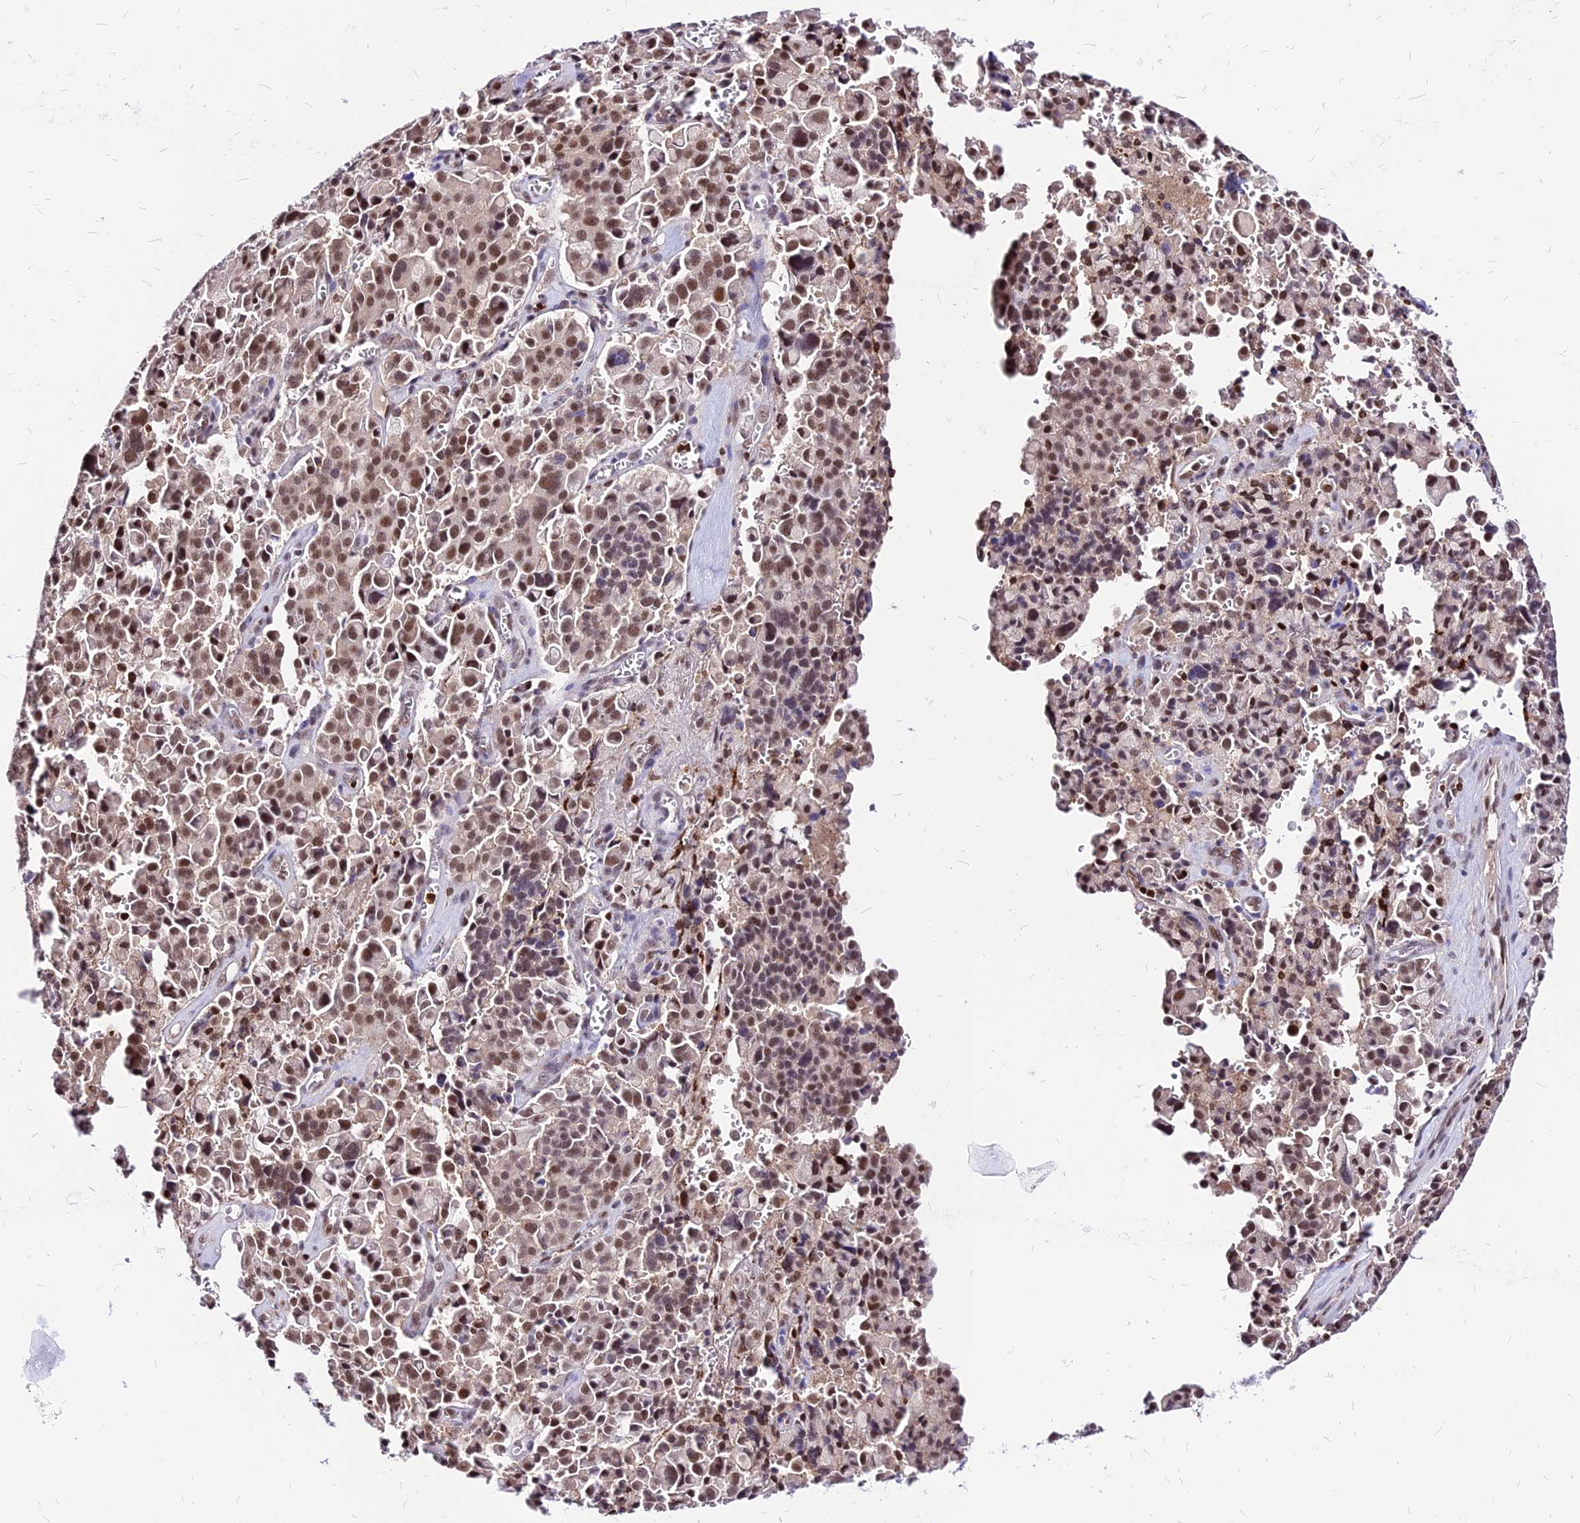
{"staining": {"intensity": "moderate", "quantity": ">75%", "location": "nuclear"}, "tissue": "pancreatic cancer", "cell_type": "Tumor cells", "image_type": "cancer", "snomed": [{"axis": "morphology", "description": "Adenocarcinoma, NOS"}, {"axis": "topography", "description": "Pancreas"}], "caption": "Moderate nuclear staining for a protein is appreciated in about >75% of tumor cells of adenocarcinoma (pancreatic) using immunohistochemistry.", "gene": "PAXX", "patient": {"sex": "male", "age": 65}}